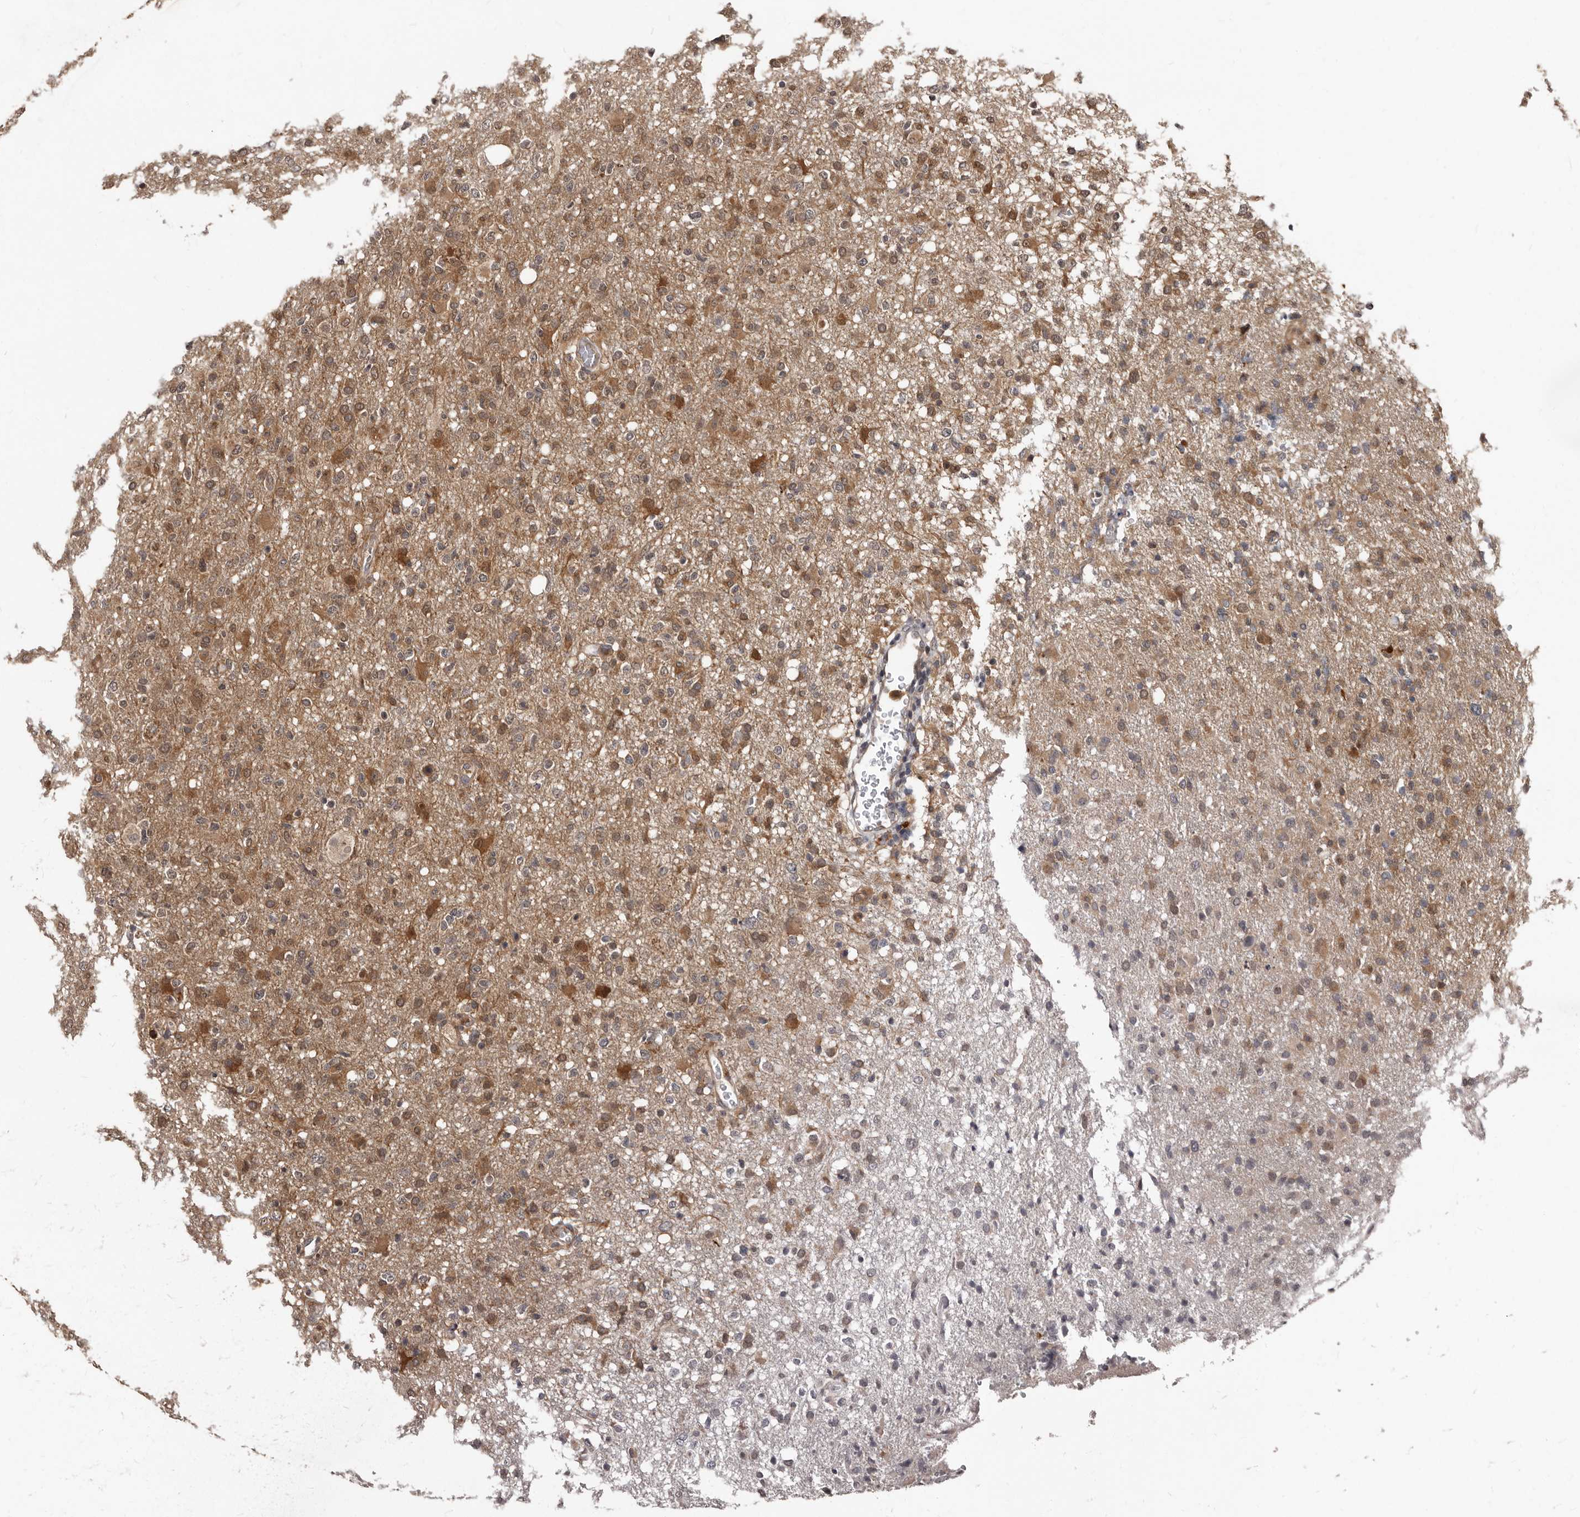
{"staining": {"intensity": "moderate", "quantity": ">75%", "location": "cytoplasmic/membranous"}, "tissue": "glioma", "cell_type": "Tumor cells", "image_type": "cancer", "snomed": [{"axis": "morphology", "description": "Glioma, malignant, High grade"}, {"axis": "topography", "description": "Brain"}], "caption": "Tumor cells show medium levels of moderate cytoplasmic/membranous expression in approximately >75% of cells in human malignant high-grade glioma.", "gene": "PMVK", "patient": {"sex": "female", "age": 57}}